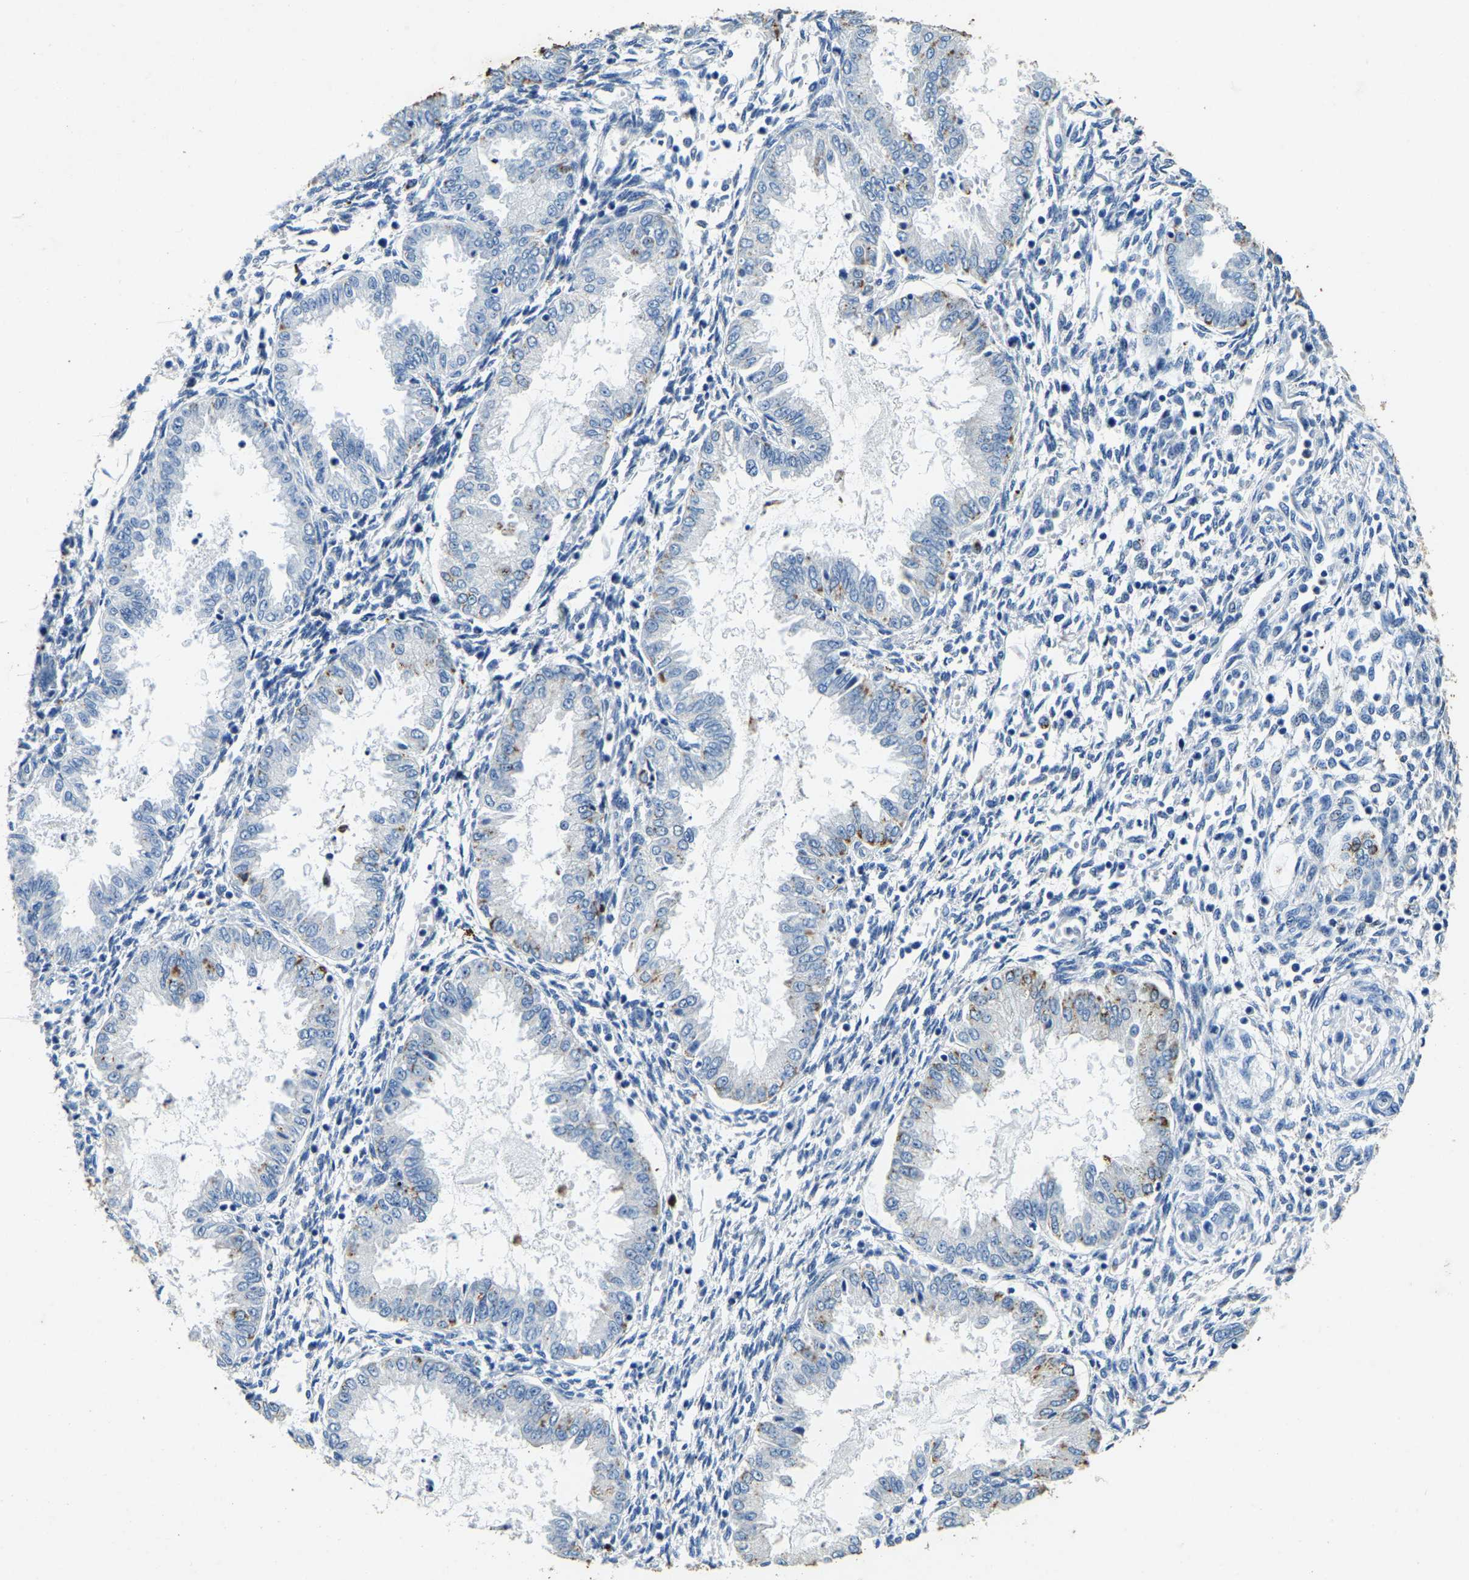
{"staining": {"intensity": "negative", "quantity": "none", "location": "none"}, "tissue": "endometrium", "cell_type": "Cells in endometrial stroma", "image_type": "normal", "snomed": [{"axis": "morphology", "description": "Normal tissue, NOS"}, {"axis": "topography", "description": "Endometrium"}], "caption": "The image displays no significant staining in cells in endometrial stroma of endometrium. (DAB immunohistochemistry (IHC) with hematoxylin counter stain).", "gene": "UBN2", "patient": {"sex": "female", "age": 33}}